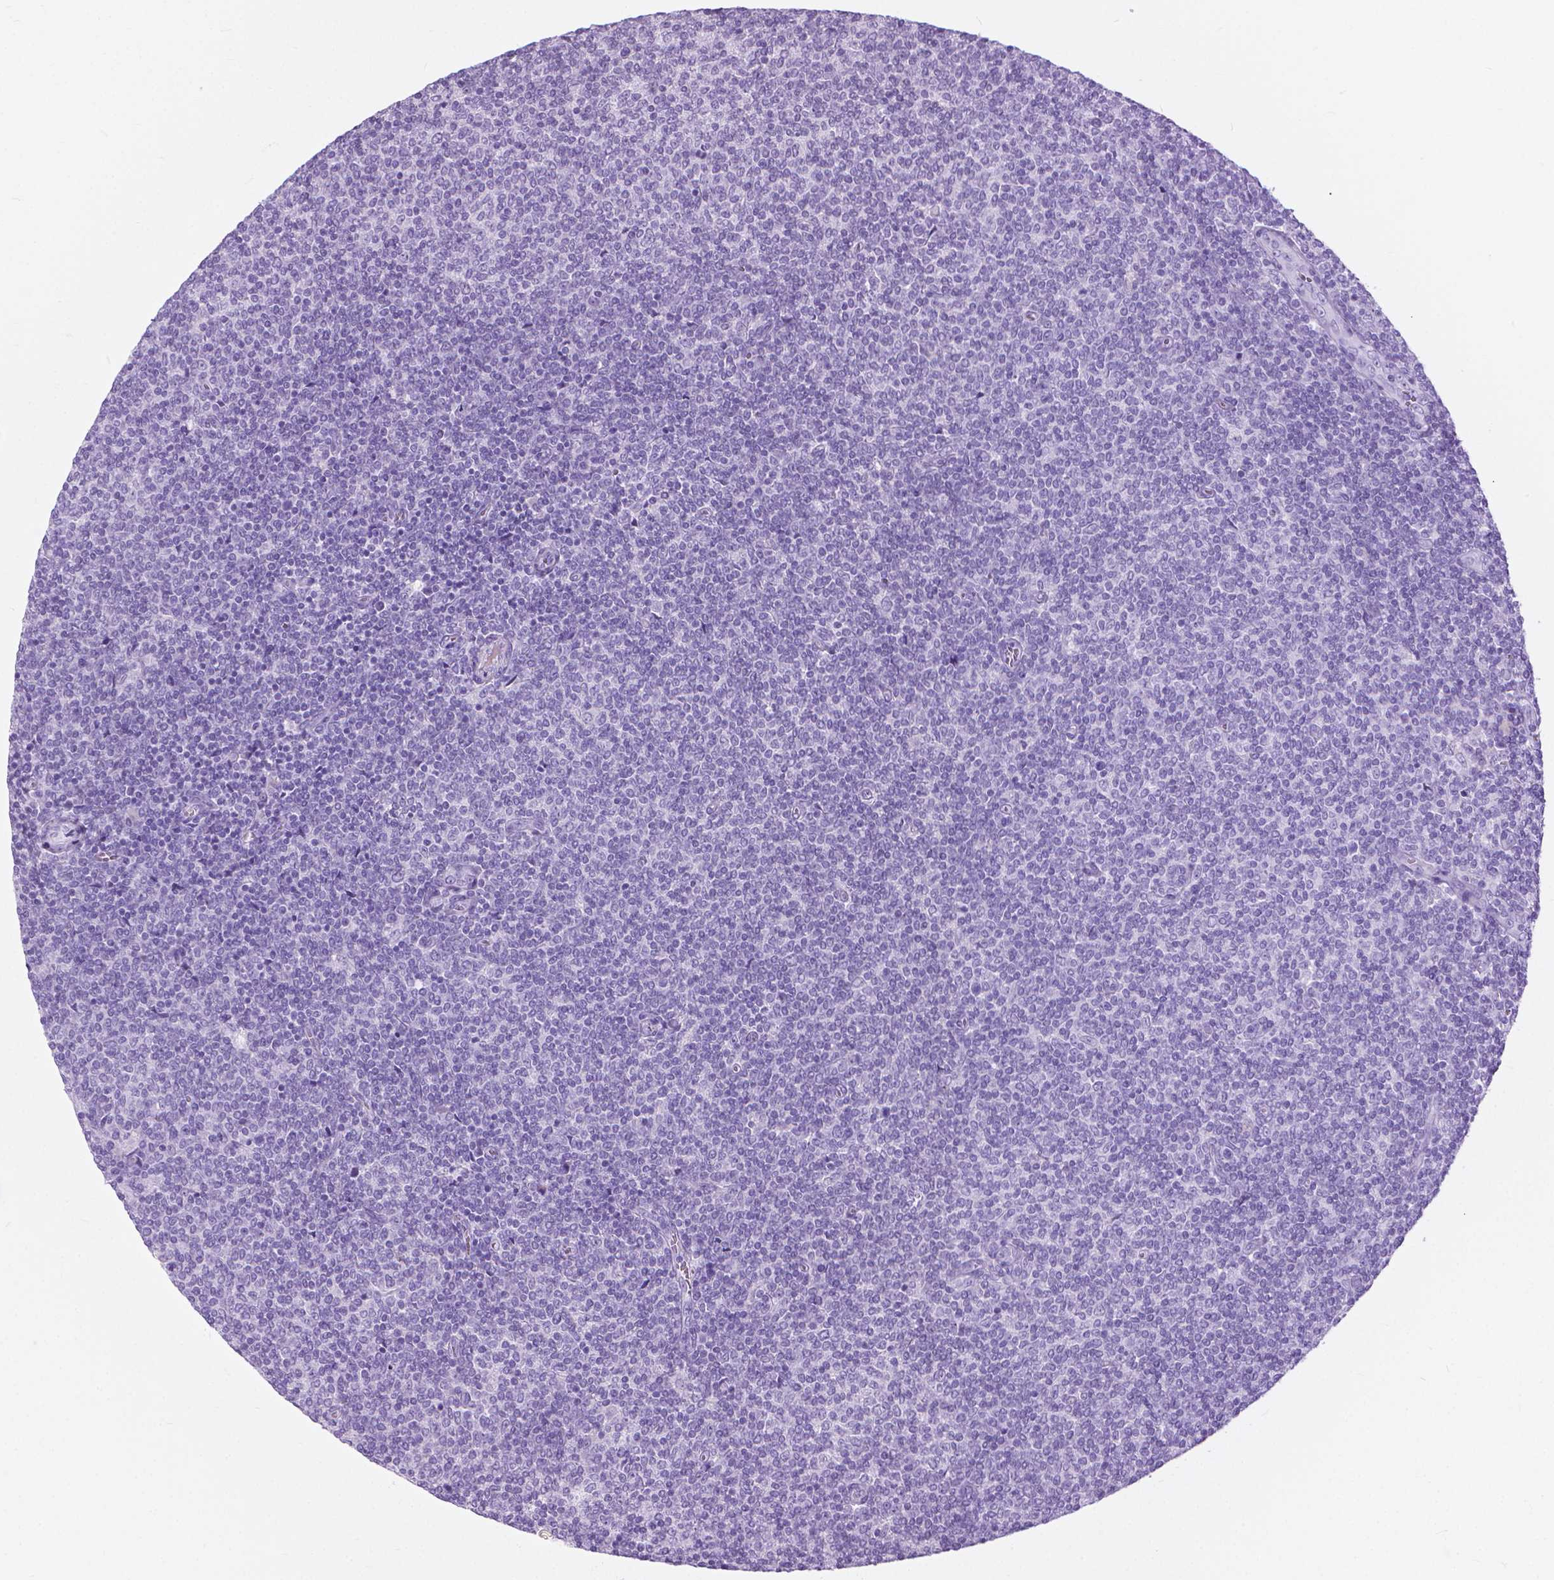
{"staining": {"intensity": "negative", "quantity": "none", "location": "none"}, "tissue": "lymphoma", "cell_type": "Tumor cells", "image_type": "cancer", "snomed": [{"axis": "morphology", "description": "Malignant lymphoma, non-Hodgkin's type, Low grade"}, {"axis": "topography", "description": "Lymph node"}], "caption": "An immunohistochemistry (IHC) photomicrograph of lymphoma is shown. There is no staining in tumor cells of lymphoma.", "gene": "HTR2B", "patient": {"sex": "male", "age": 52}}